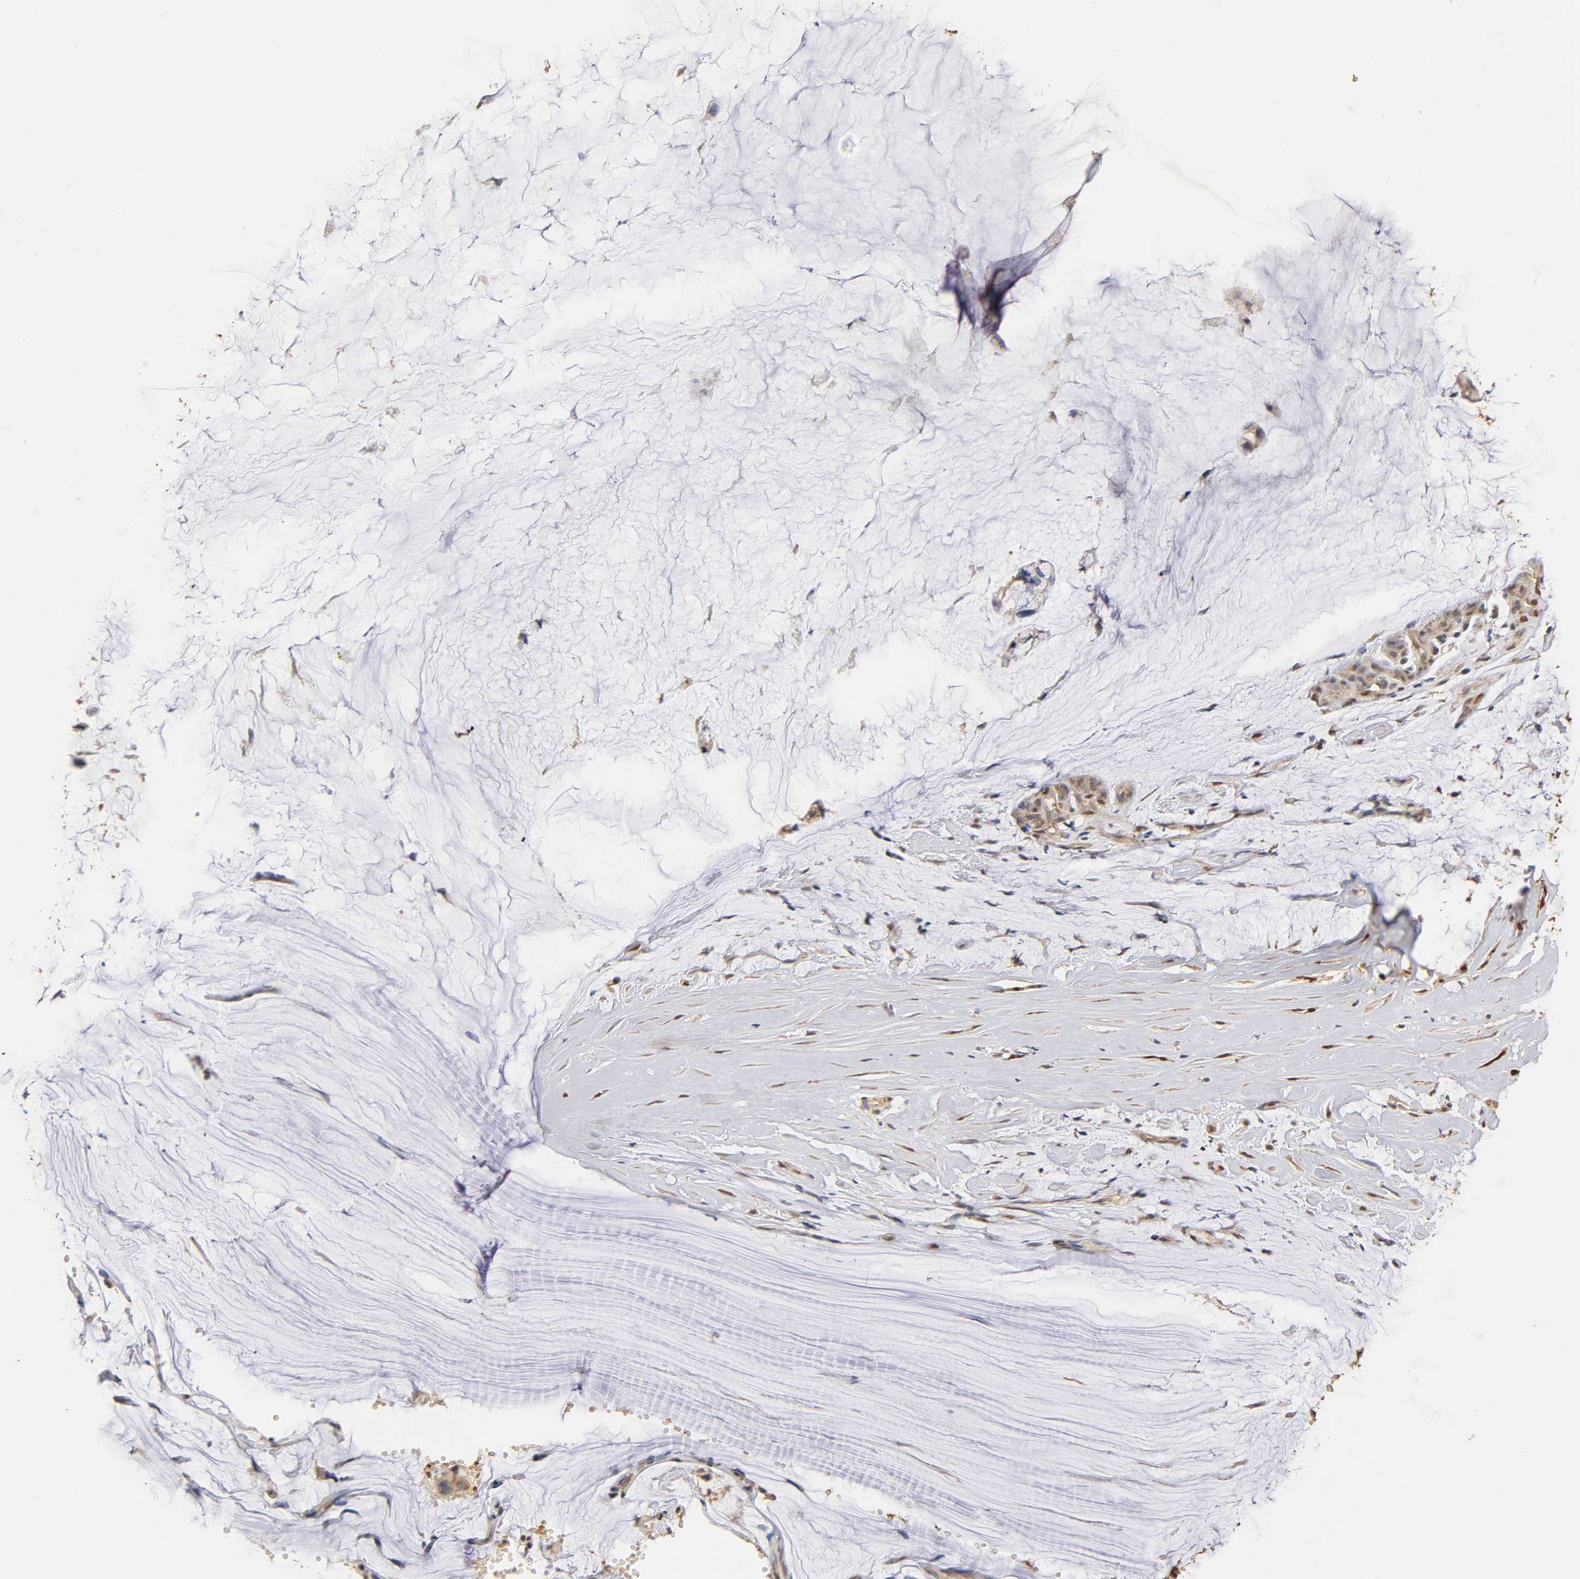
{"staining": {"intensity": "weak", "quantity": "25%-75%", "location": "cytoplasmic/membranous"}, "tissue": "ovarian cancer", "cell_type": "Tumor cells", "image_type": "cancer", "snomed": [{"axis": "morphology", "description": "Cystadenocarcinoma, mucinous, NOS"}, {"axis": "topography", "description": "Ovary"}], "caption": "A brown stain shows weak cytoplasmic/membranous expression of a protein in human mucinous cystadenocarcinoma (ovarian) tumor cells. The staining was performed using DAB (3,3'-diaminobenzidine), with brown indicating positive protein expression. Nuclei are stained blue with hematoxylin.", "gene": "PKN1", "patient": {"sex": "female", "age": 39}}